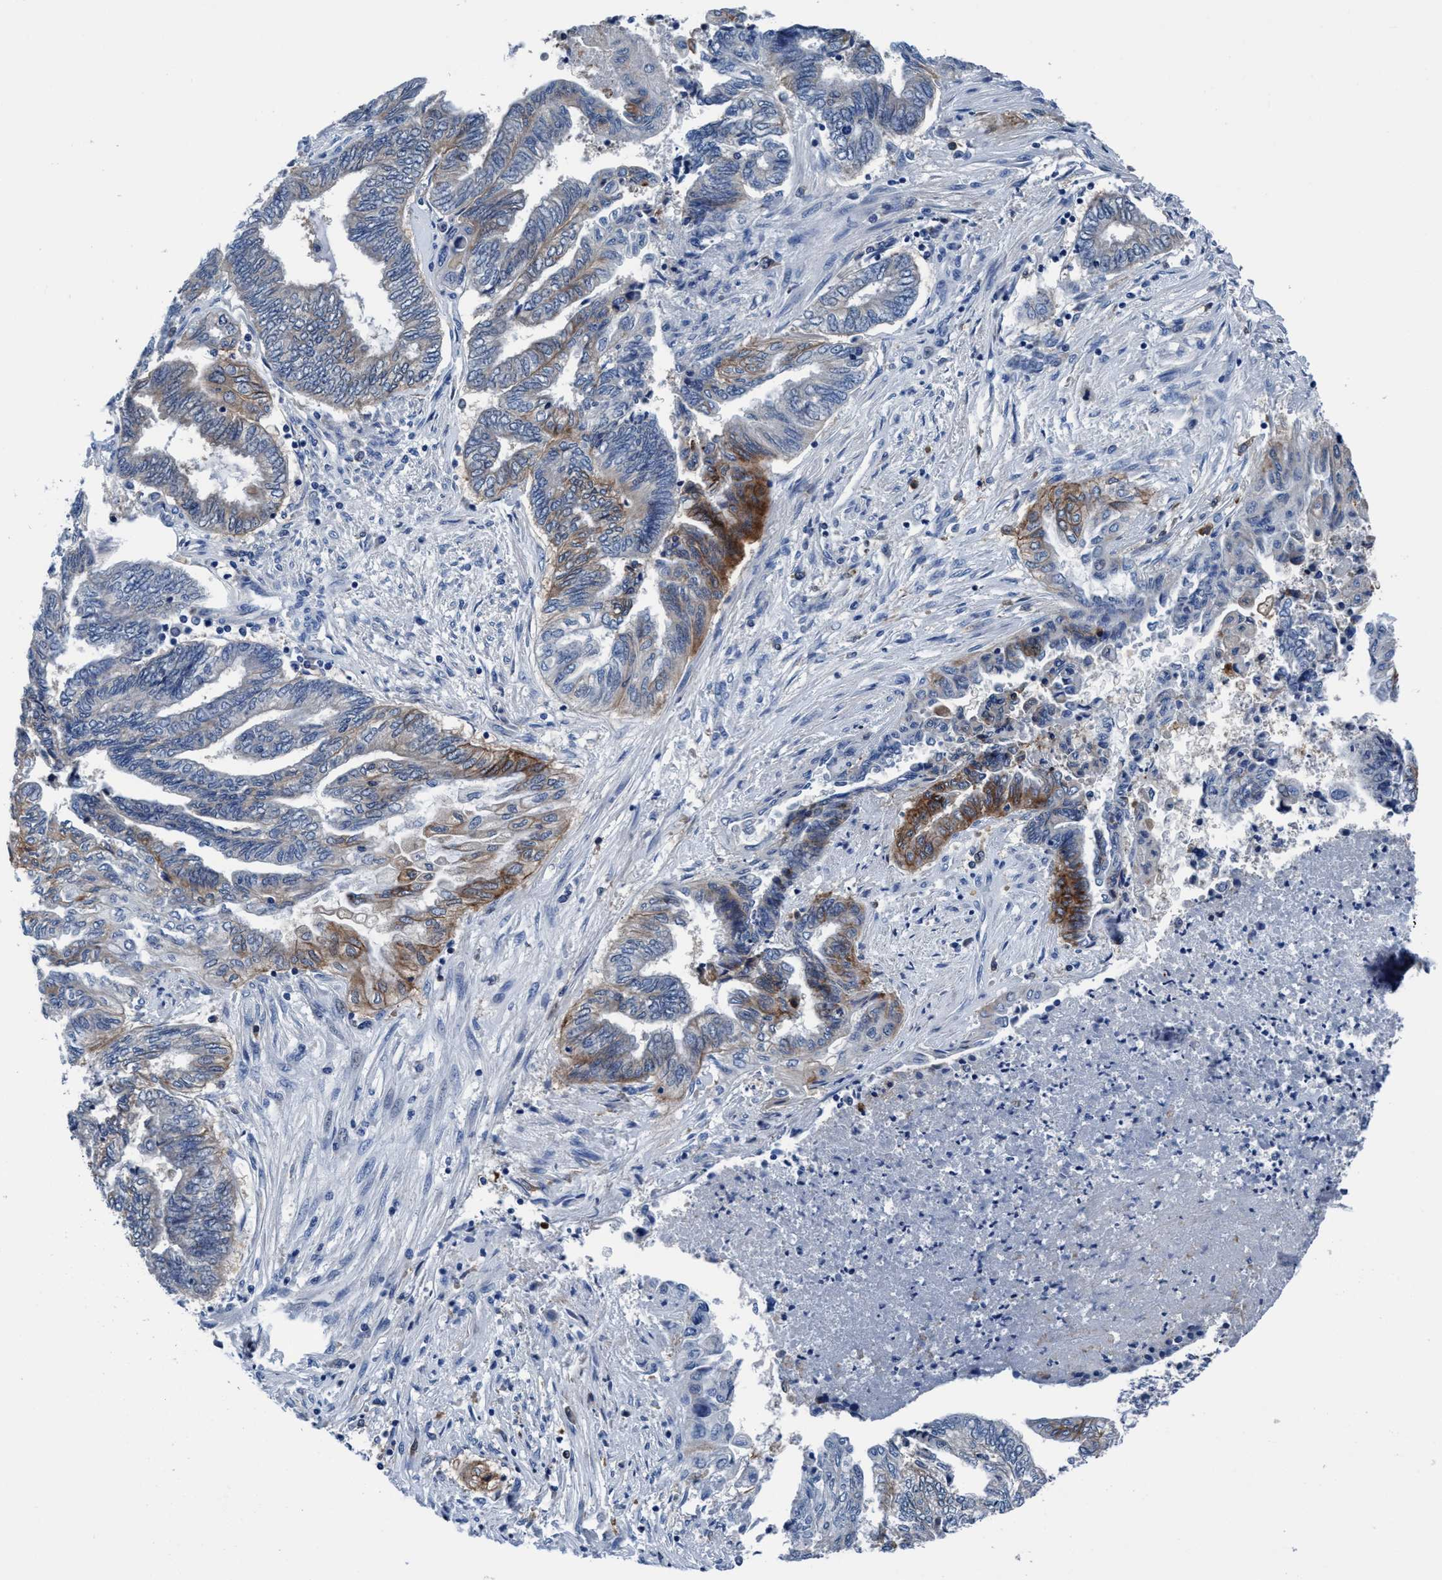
{"staining": {"intensity": "moderate", "quantity": "<25%", "location": "cytoplasmic/membranous"}, "tissue": "endometrial cancer", "cell_type": "Tumor cells", "image_type": "cancer", "snomed": [{"axis": "morphology", "description": "Adenocarcinoma, NOS"}, {"axis": "topography", "description": "Uterus"}, {"axis": "topography", "description": "Endometrium"}], "caption": "This is an image of immunohistochemistry (IHC) staining of endometrial cancer, which shows moderate positivity in the cytoplasmic/membranous of tumor cells.", "gene": "TMEM94", "patient": {"sex": "female", "age": 70}}